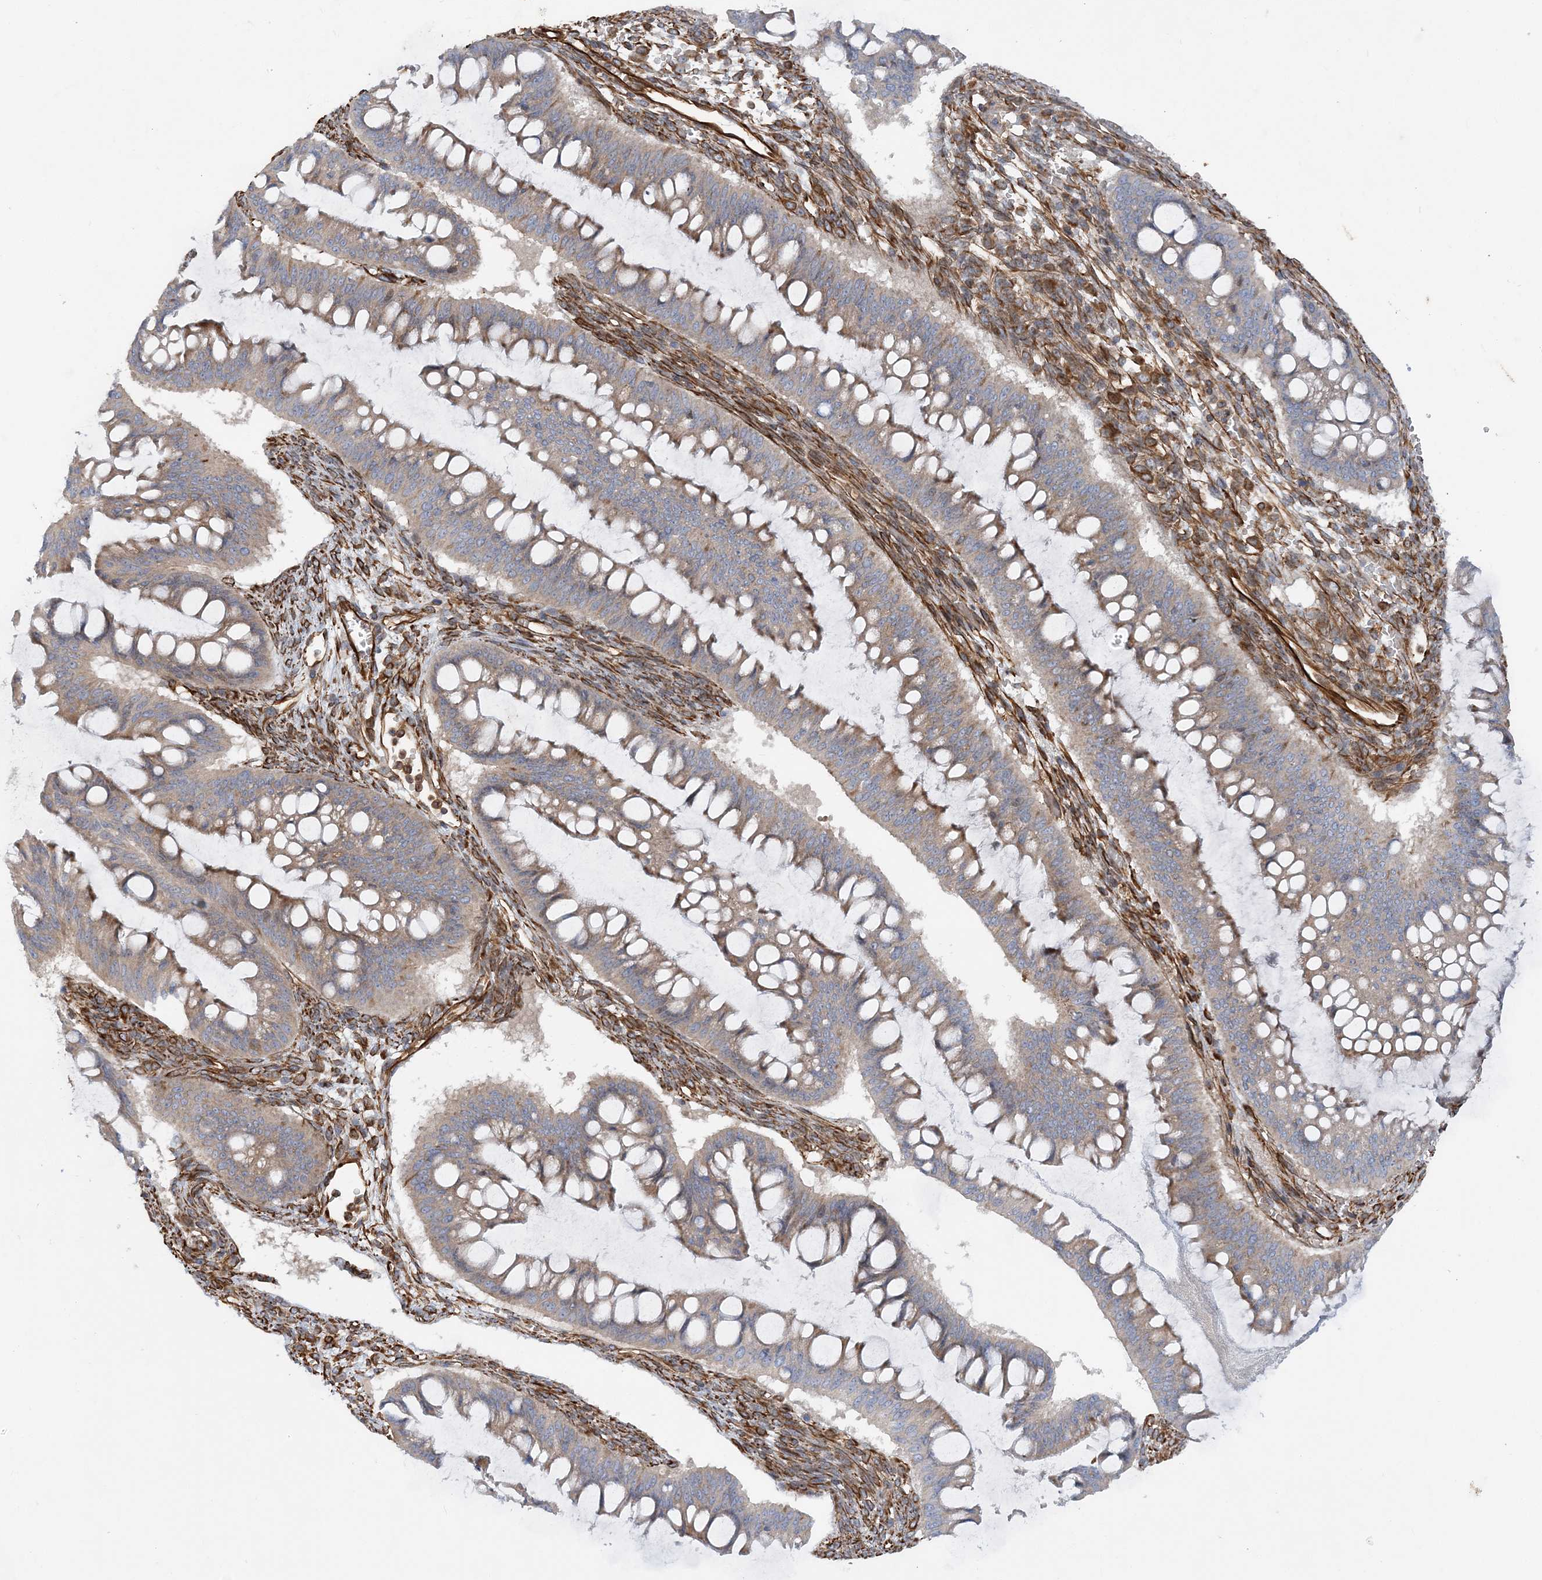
{"staining": {"intensity": "moderate", "quantity": "25%-75%", "location": "cytoplasmic/membranous"}, "tissue": "ovarian cancer", "cell_type": "Tumor cells", "image_type": "cancer", "snomed": [{"axis": "morphology", "description": "Cystadenocarcinoma, mucinous, NOS"}, {"axis": "topography", "description": "Ovary"}], "caption": "DAB immunohistochemical staining of ovarian mucinous cystadenocarcinoma shows moderate cytoplasmic/membranous protein staining in about 25%-75% of tumor cells. (Brightfield microscopy of DAB IHC at high magnification).", "gene": "FAM114A2", "patient": {"sex": "female", "age": 73}}